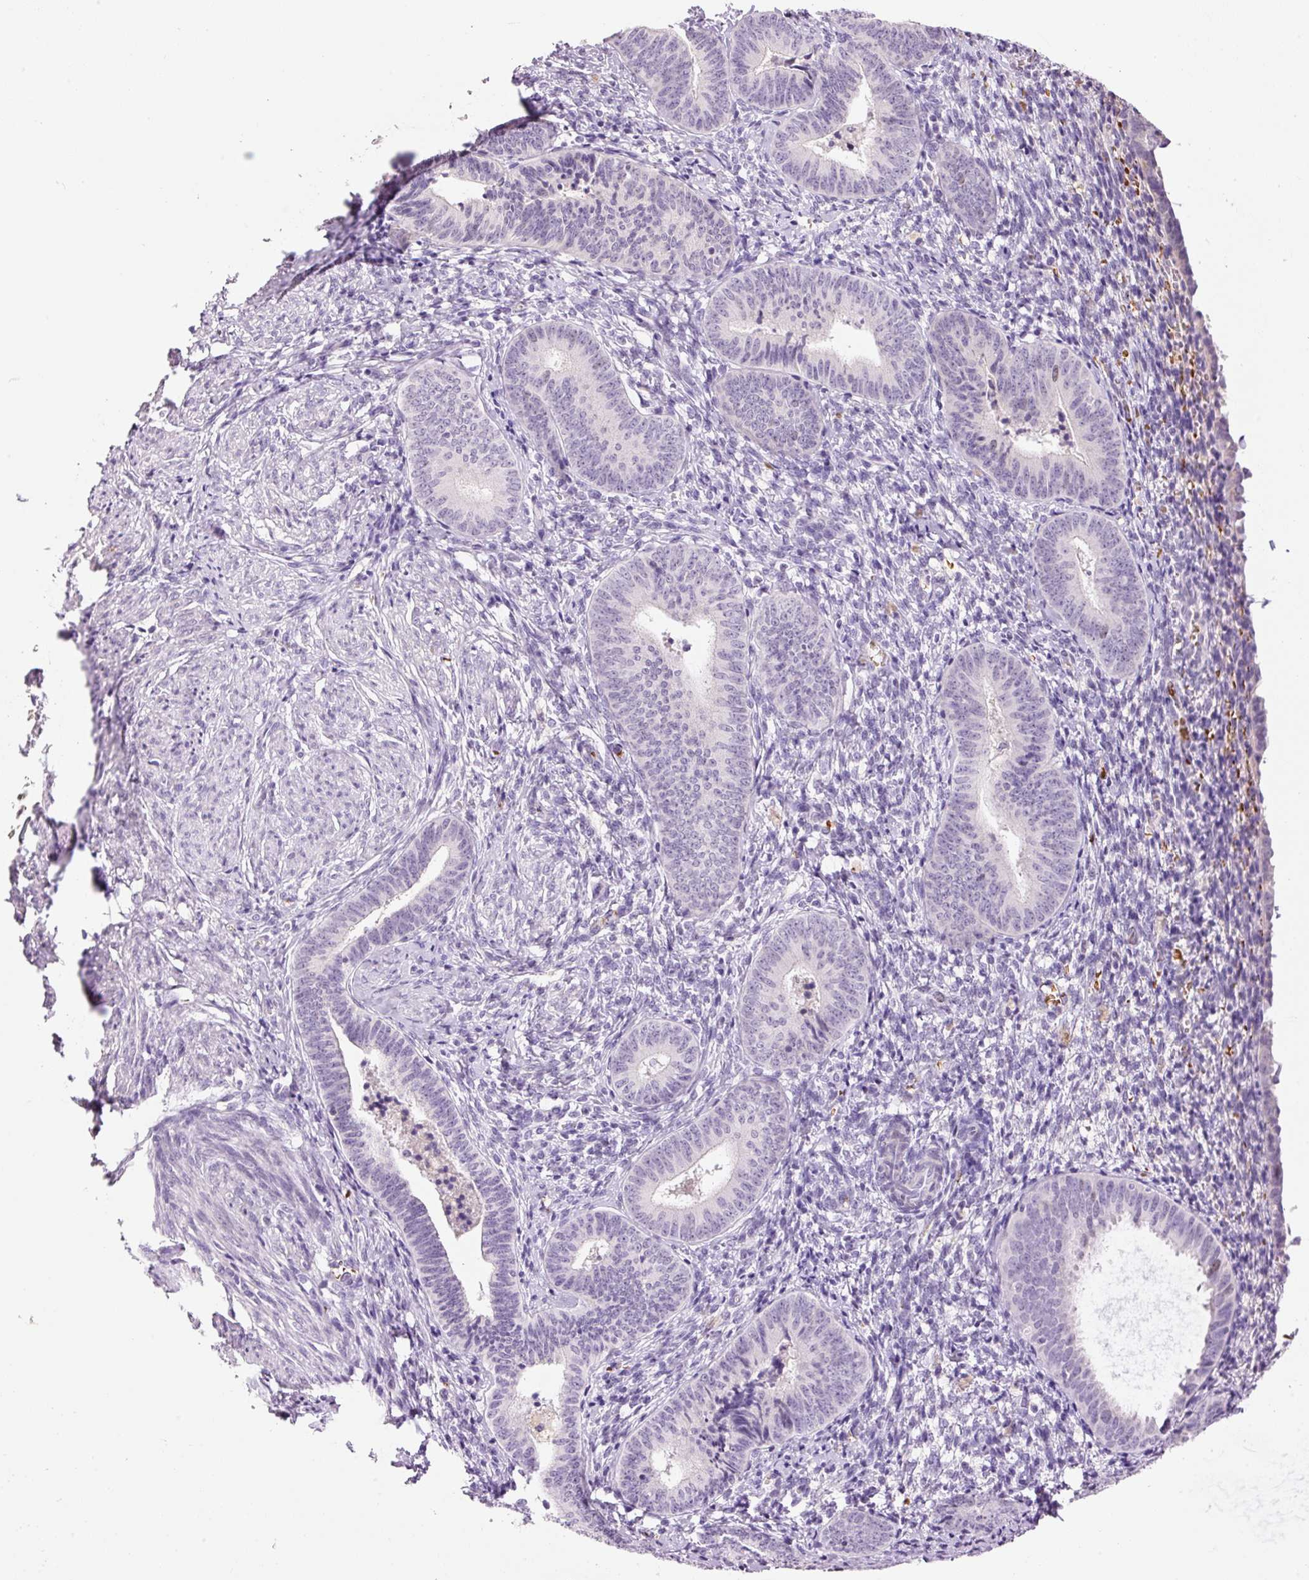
{"staining": {"intensity": "negative", "quantity": "none", "location": "none"}, "tissue": "cervical cancer", "cell_type": "Tumor cells", "image_type": "cancer", "snomed": [{"axis": "morphology", "description": "Squamous cell carcinoma, NOS"}, {"axis": "topography", "description": "Cervix"}], "caption": "DAB immunohistochemical staining of cervical squamous cell carcinoma reveals no significant positivity in tumor cells.", "gene": "LY6G6D", "patient": {"sex": "female", "age": 59}}